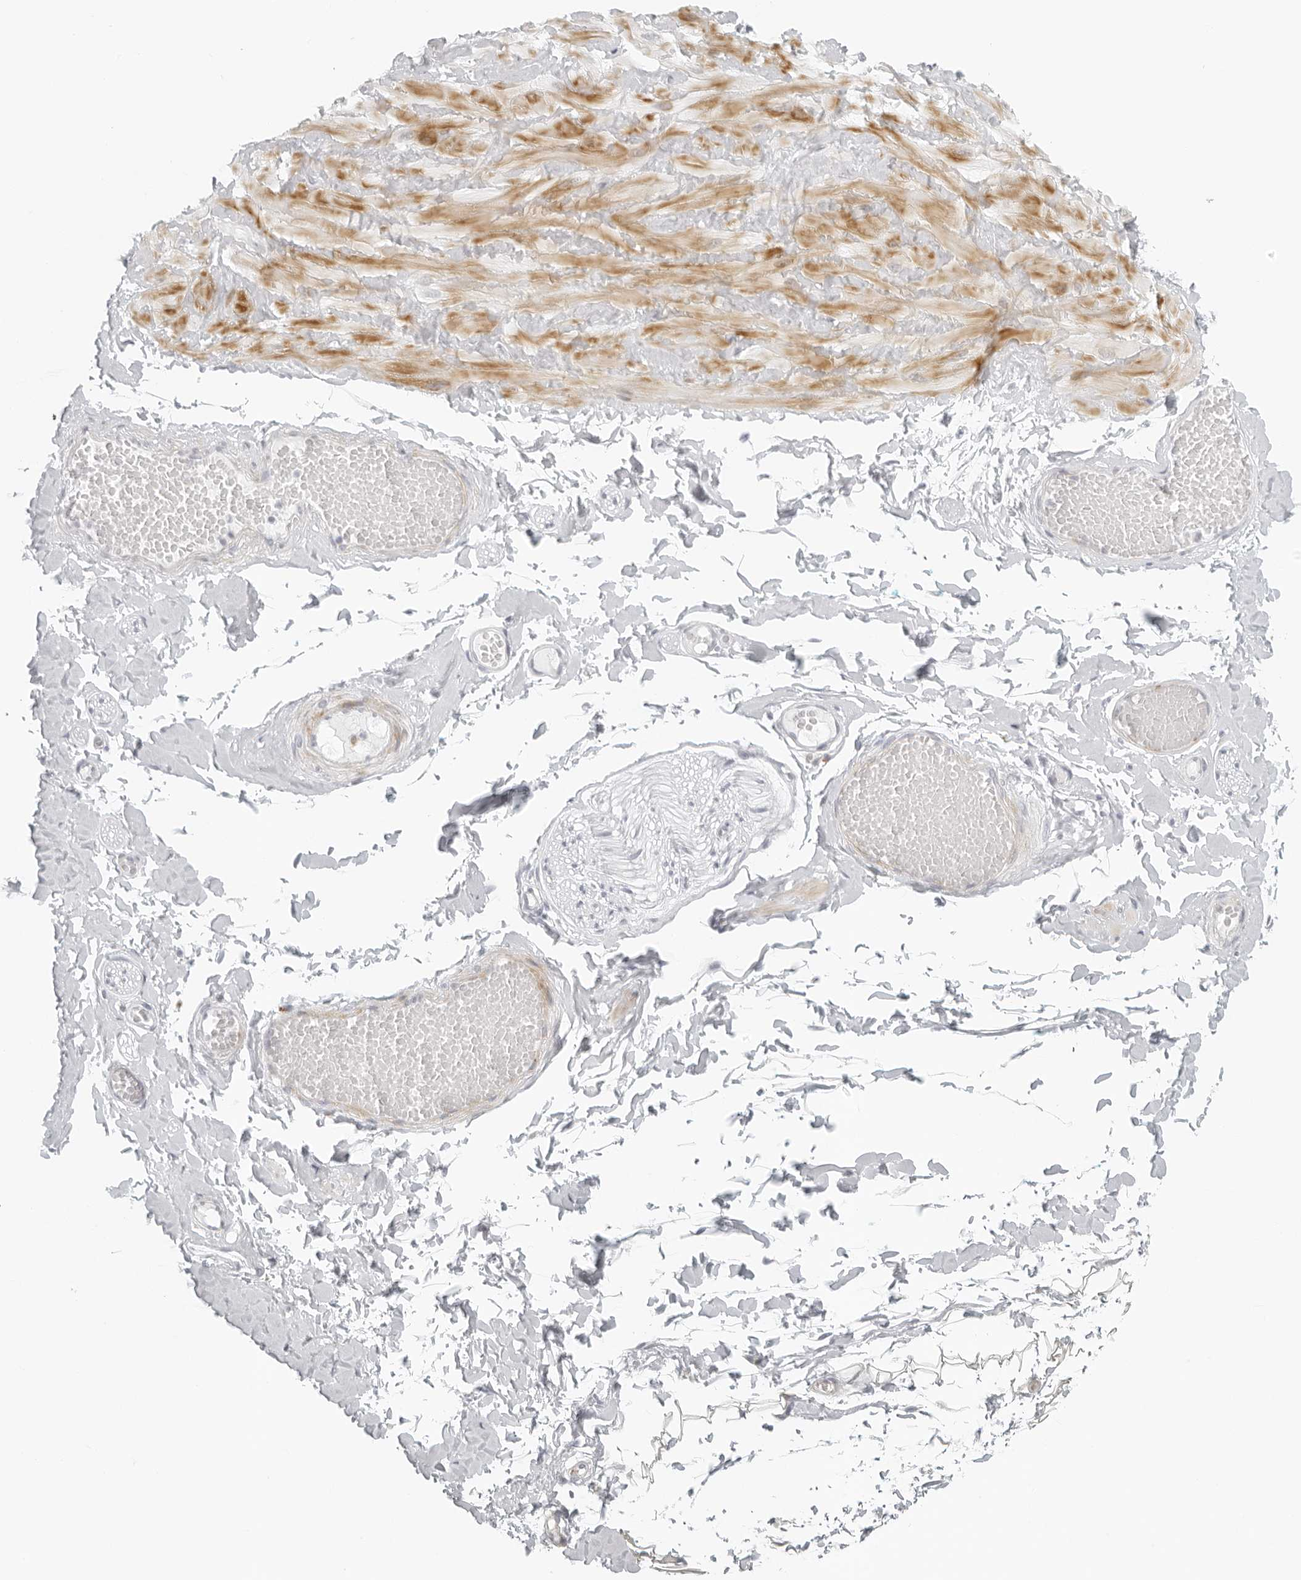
{"staining": {"intensity": "negative", "quantity": "none", "location": "none"}, "tissue": "adipose tissue", "cell_type": "Adipocytes", "image_type": "normal", "snomed": [{"axis": "morphology", "description": "Normal tissue, NOS"}, {"axis": "topography", "description": "Adipose tissue"}, {"axis": "topography", "description": "Vascular tissue"}, {"axis": "topography", "description": "Peripheral nerve tissue"}], "caption": "Protein analysis of normal adipose tissue shows no significant positivity in adipocytes.", "gene": "RPS6KC1", "patient": {"sex": "male", "age": 25}}